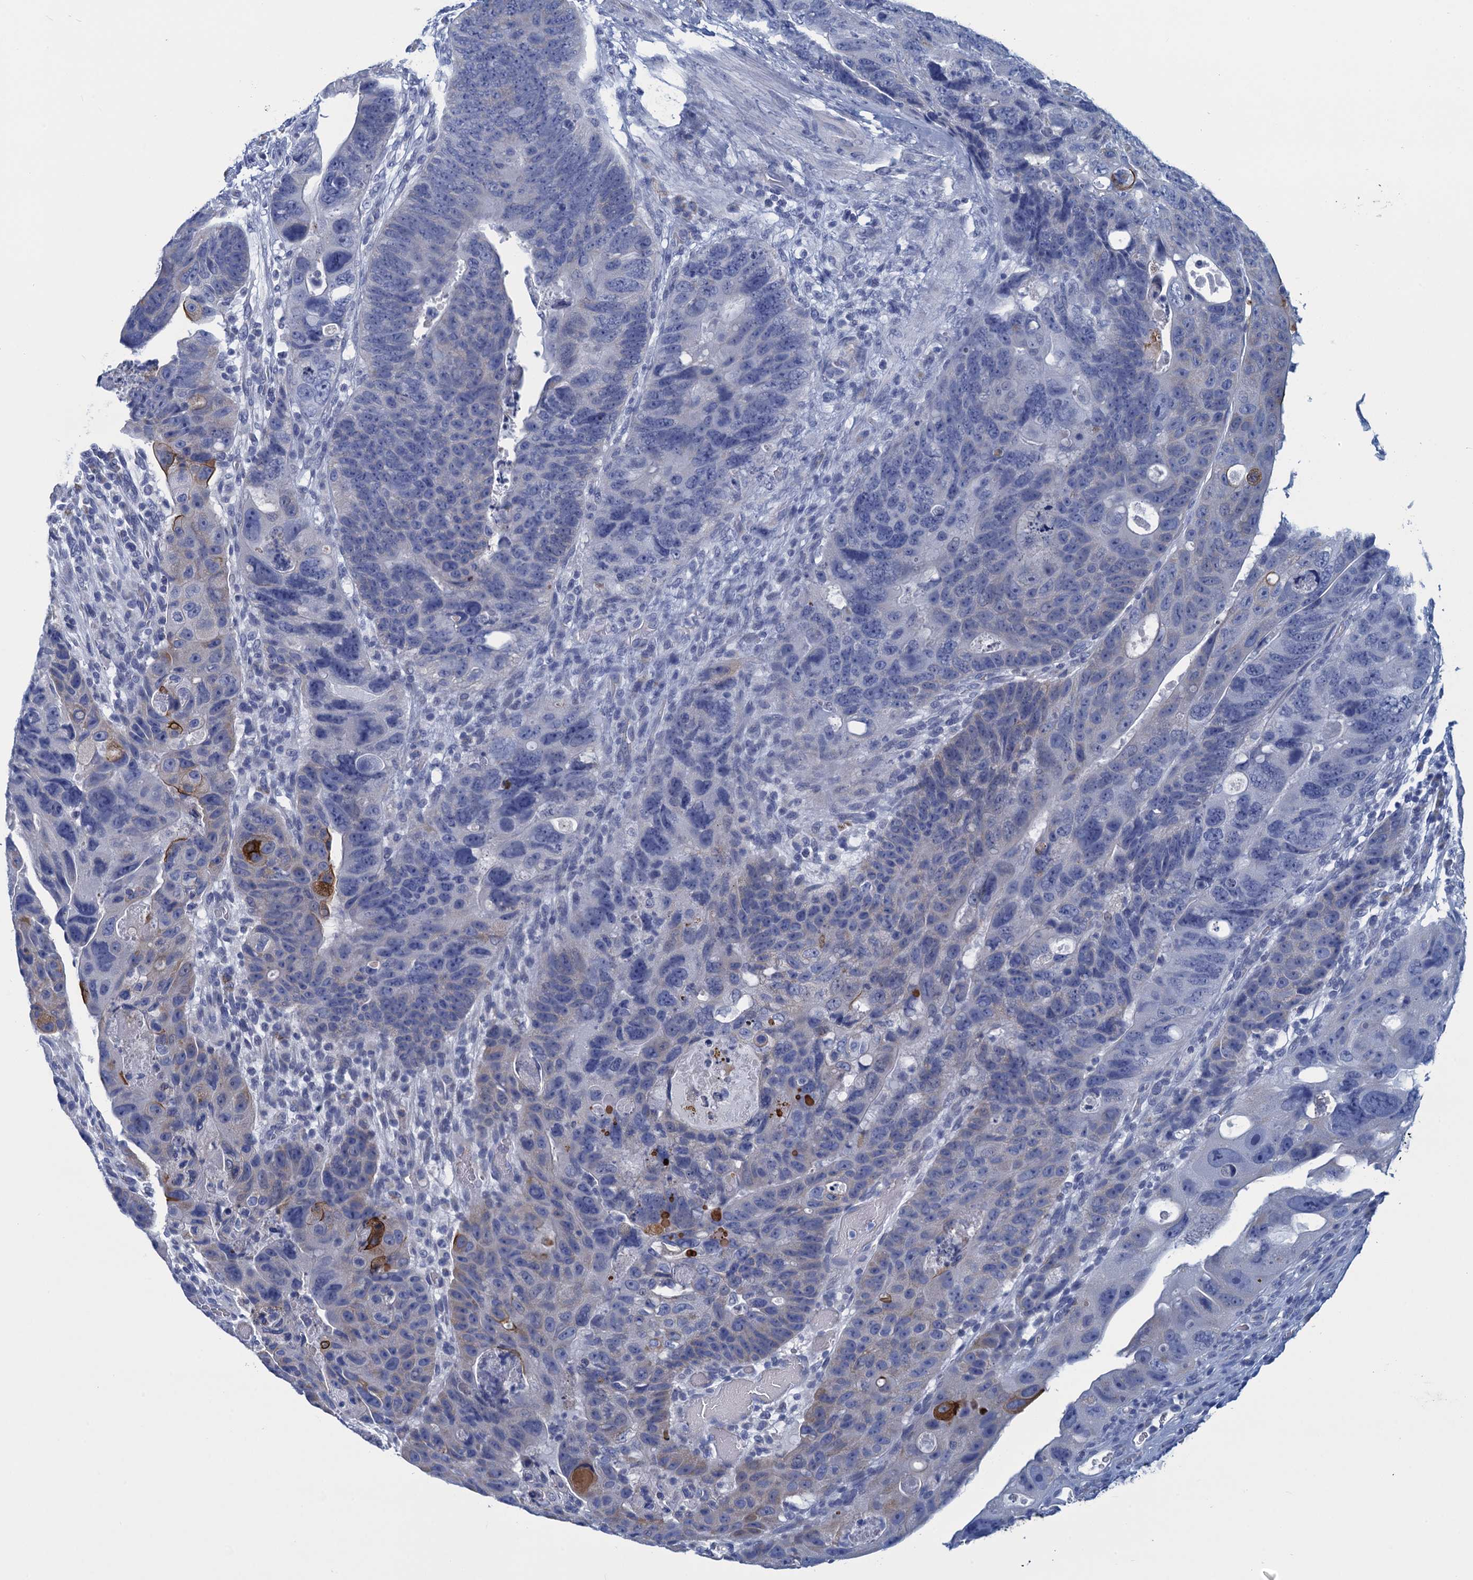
{"staining": {"intensity": "strong", "quantity": "<25%", "location": "cytoplasmic/membranous"}, "tissue": "colorectal cancer", "cell_type": "Tumor cells", "image_type": "cancer", "snomed": [{"axis": "morphology", "description": "Adenocarcinoma, NOS"}, {"axis": "topography", "description": "Rectum"}], "caption": "A brown stain highlights strong cytoplasmic/membranous expression of a protein in adenocarcinoma (colorectal) tumor cells.", "gene": "SCEL", "patient": {"sex": "male", "age": 59}}